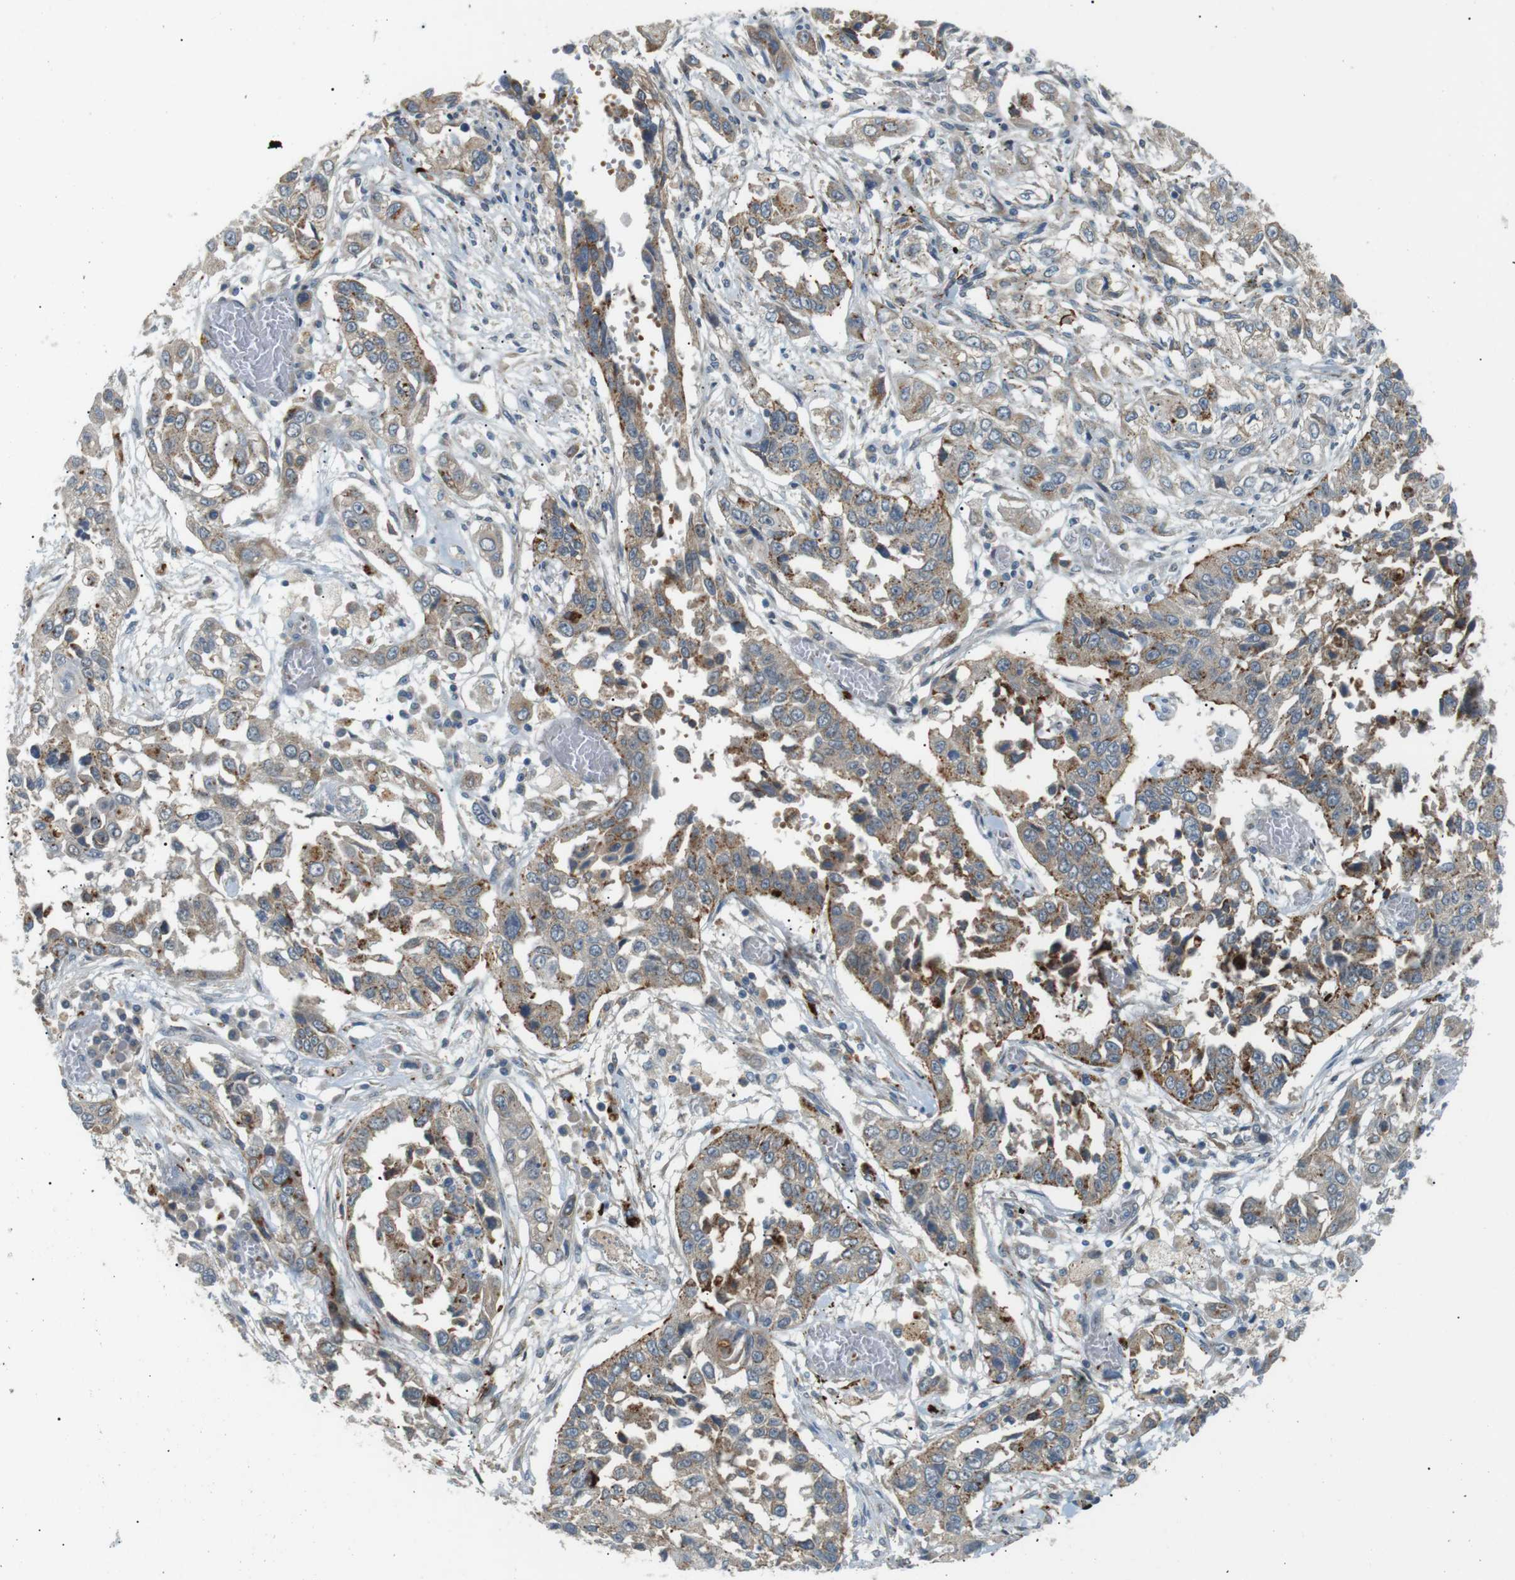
{"staining": {"intensity": "moderate", "quantity": "25%-75%", "location": "cytoplasmic/membranous"}, "tissue": "lung cancer", "cell_type": "Tumor cells", "image_type": "cancer", "snomed": [{"axis": "morphology", "description": "Squamous cell carcinoma, NOS"}, {"axis": "topography", "description": "Lung"}], "caption": "High-magnification brightfield microscopy of lung squamous cell carcinoma stained with DAB (brown) and counterstained with hematoxylin (blue). tumor cells exhibit moderate cytoplasmic/membranous staining is present in approximately25%-75% of cells.", "gene": "B4GALNT2", "patient": {"sex": "male", "age": 71}}